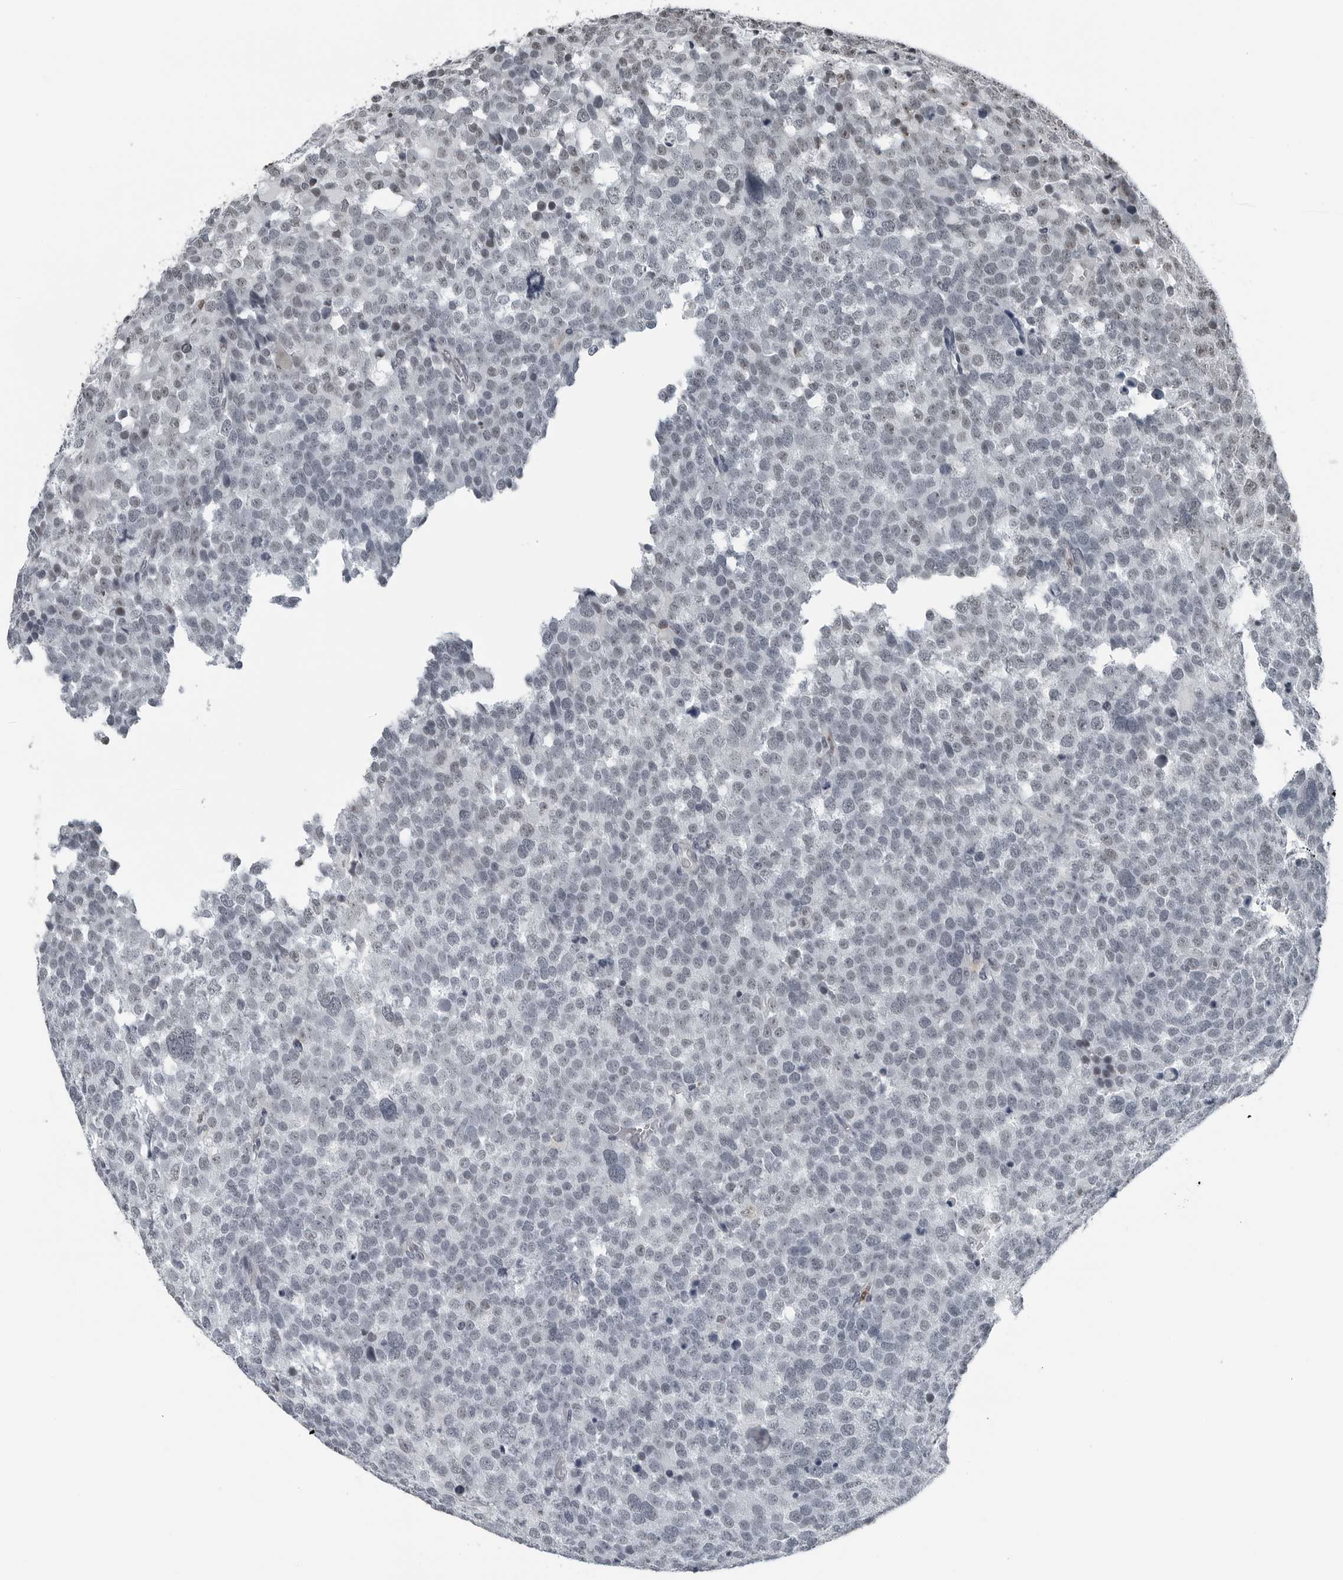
{"staining": {"intensity": "negative", "quantity": "none", "location": "none"}, "tissue": "testis cancer", "cell_type": "Tumor cells", "image_type": "cancer", "snomed": [{"axis": "morphology", "description": "Seminoma, NOS"}, {"axis": "topography", "description": "Testis"}], "caption": "The image demonstrates no significant positivity in tumor cells of testis seminoma. (IHC, brightfield microscopy, high magnification).", "gene": "AKR1A1", "patient": {"sex": "male", "age": 71}}